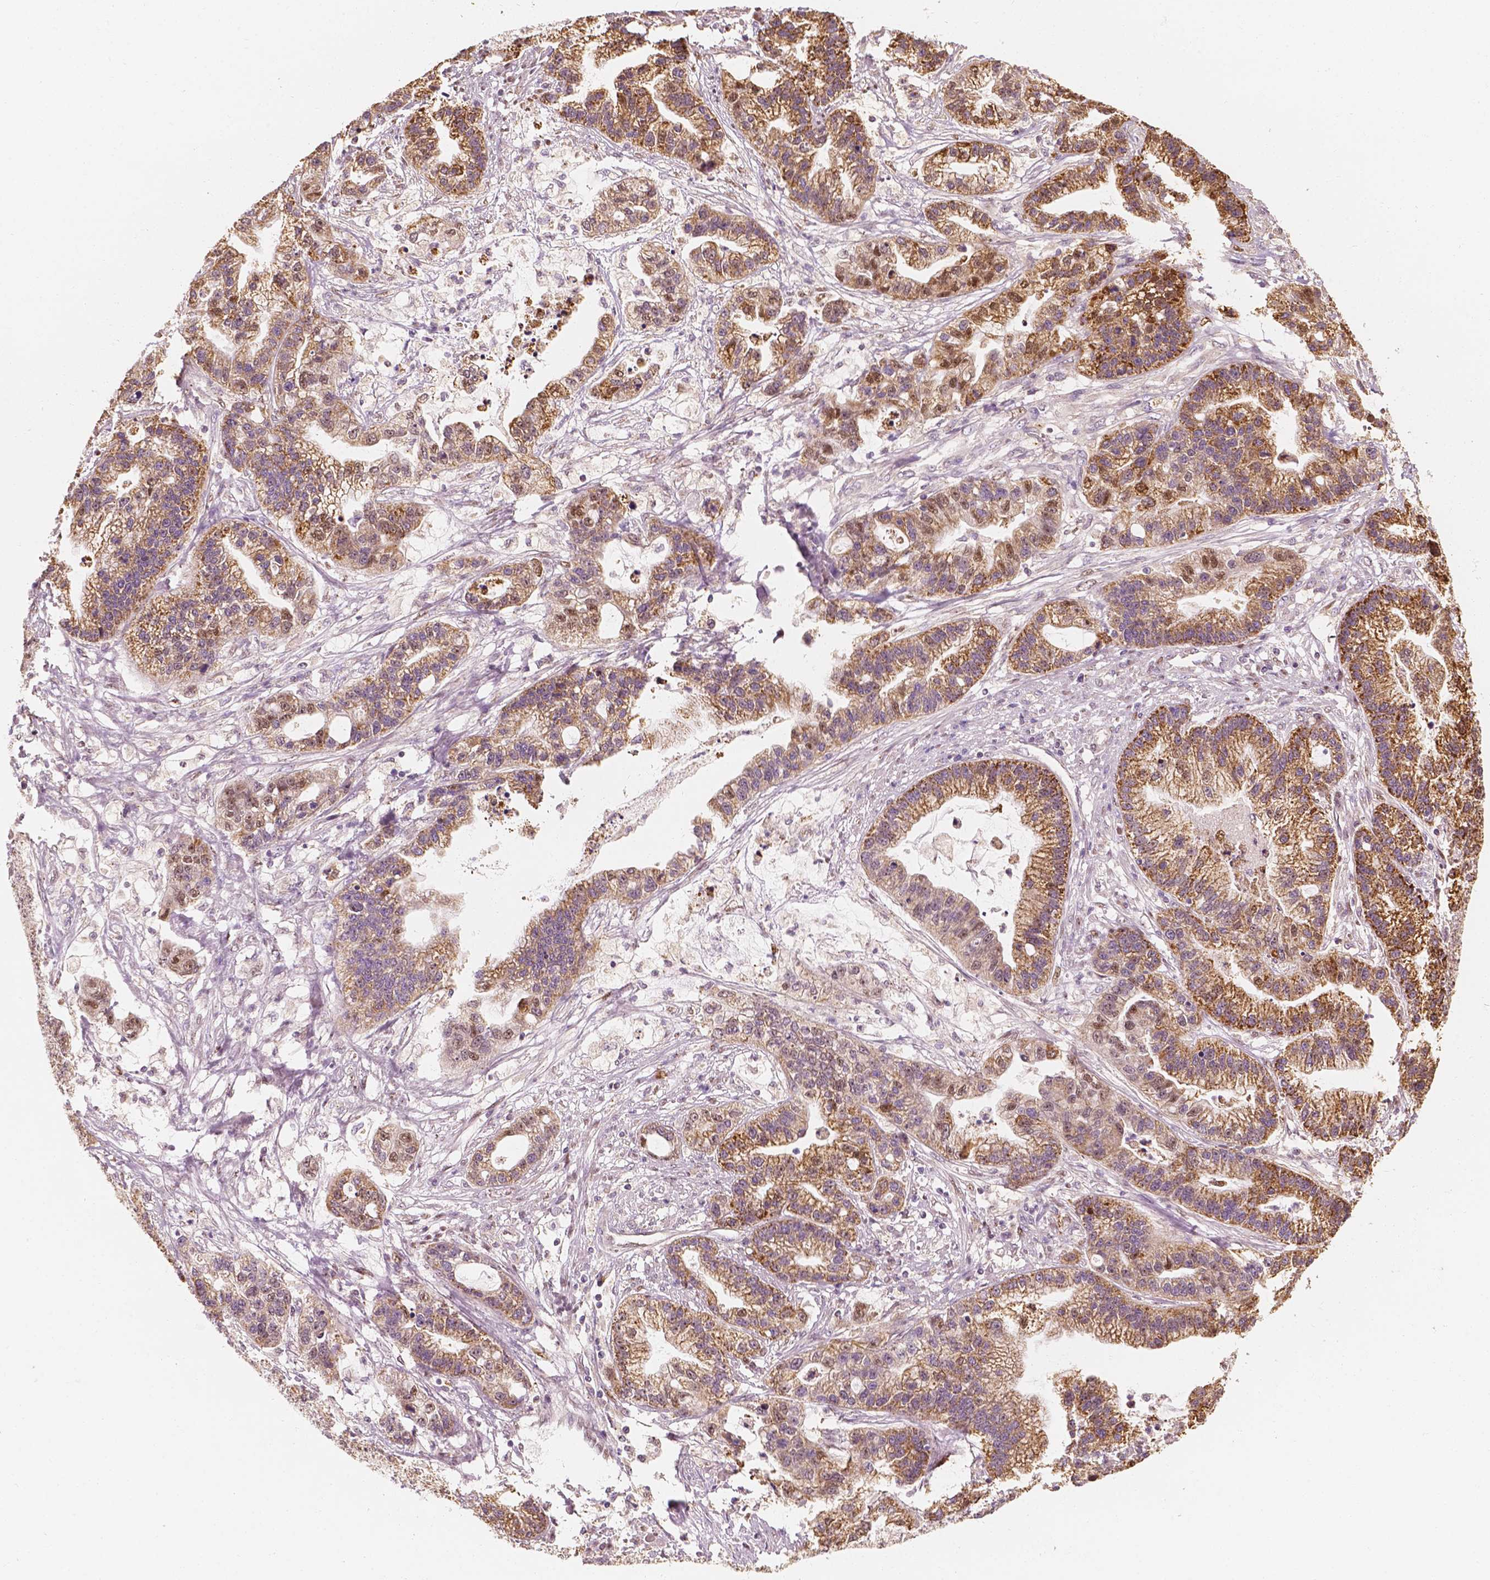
{"staining": {"intensity": "moderate", "quantity": ">75%", "location": "cytoplasmic/membranous"}, "tissue": "stomach cancer", "cell_type": "Tumor cells", "image_type": "cancer", "snomed": [{"axis": "morphology", "description": "Adenocarcinoma, NOS"}, {"axis": "topography", "description": "Stomach"}], "caption": "Immunohistochemical staining of human stomach cancer (adenocarcinoma) demonstrates medium levels of moderate cytoplasmic/membranous protein expression in about >75% of tumor cells. The staining is performed using DAB brown chromogen to label protein expression. The nuclei are counter-stained blue using hematoxylin.", "gene": "TBC1D17", "patient": {"sex": "male", "age": 83}}